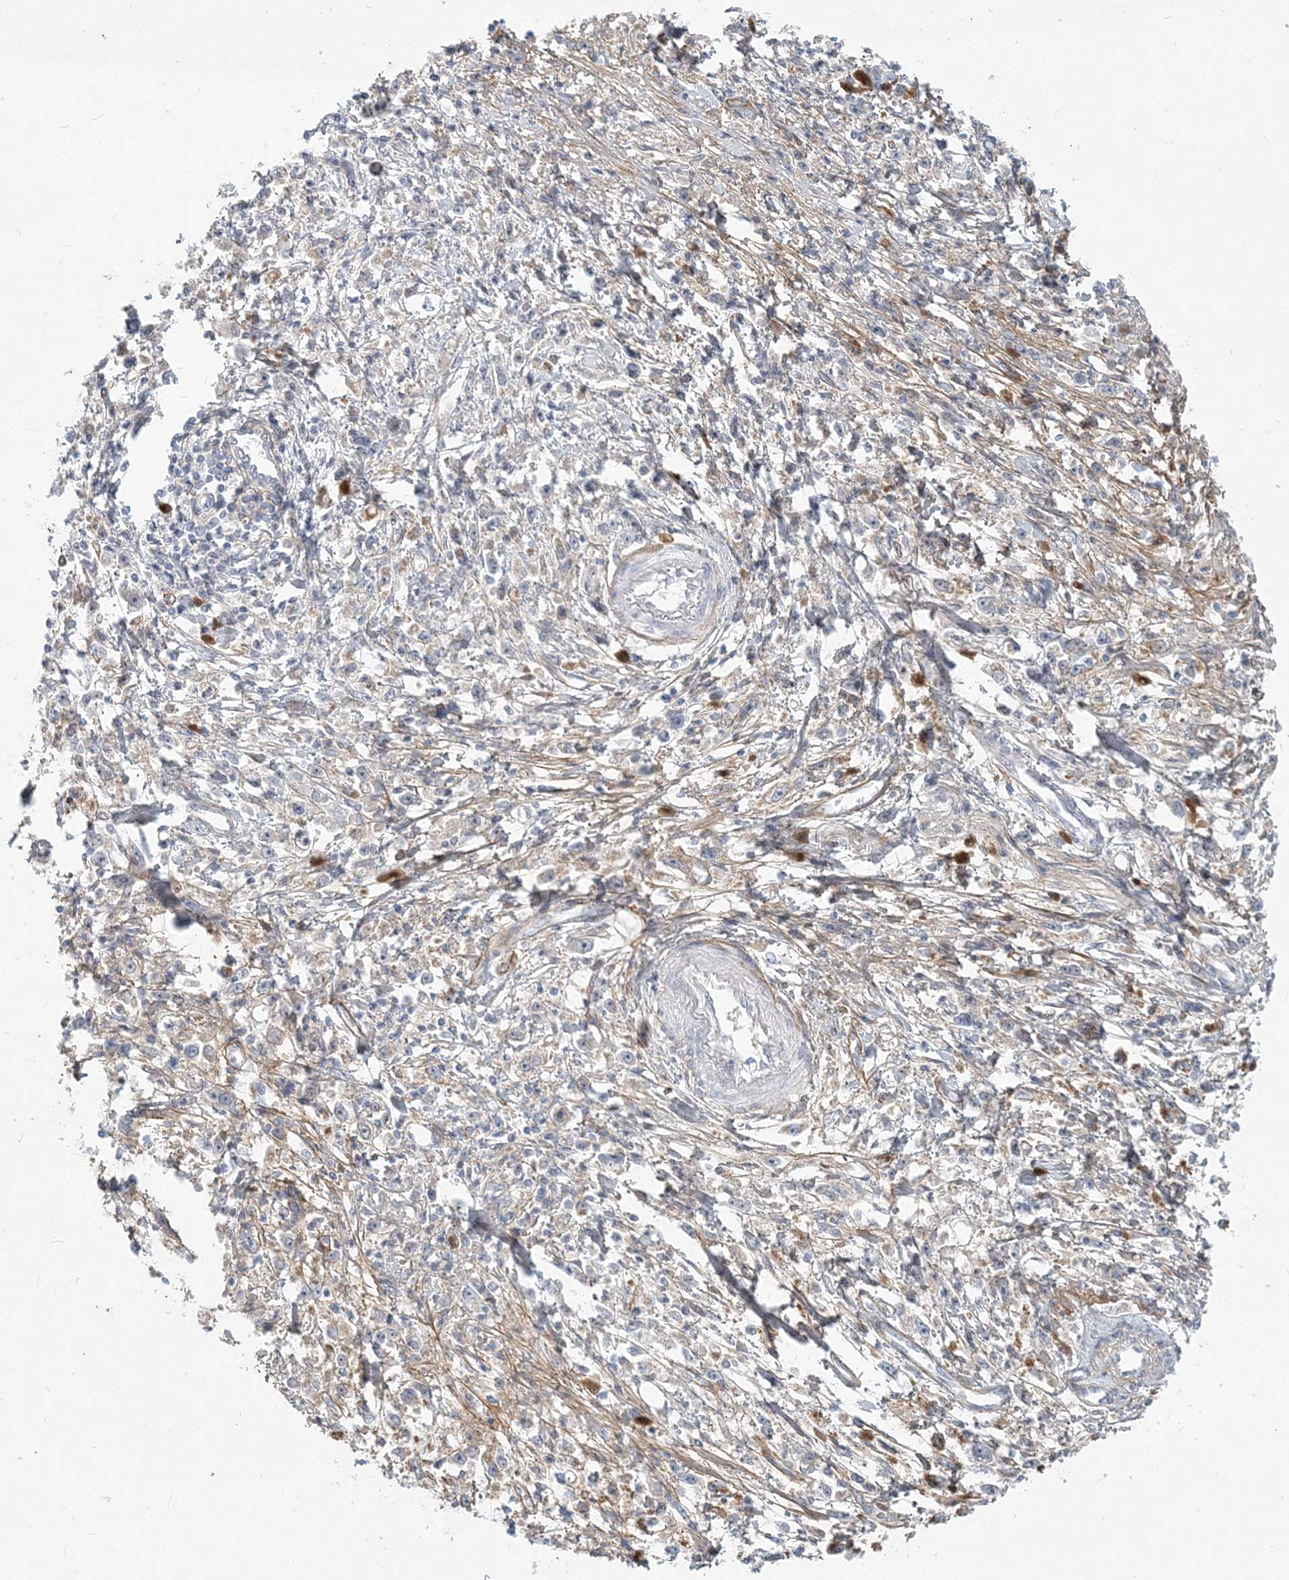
{"staining": {"intensity": "negative", "quantity": "none", "location": "none"}, "tissue": "stomach cancer", "cell_type": "Tumor cells", "image_type": "cancer", "snomed": [{"axis": "morphology", "description": "Adenocarcinoma, NOS"}, {"axis": "topography", "description": "Stomach"}], "caption": "Tumor cells are negative for protein expression in human adenocarcinoma (stomach). The staining was performed using DAB to visualize the protein expression in brown, while the nuclei were stained in blue with hematoxylin (Magnification: 20x).", "gene": "GMPPA", "patient": {"sex": "female", "age": 59}}